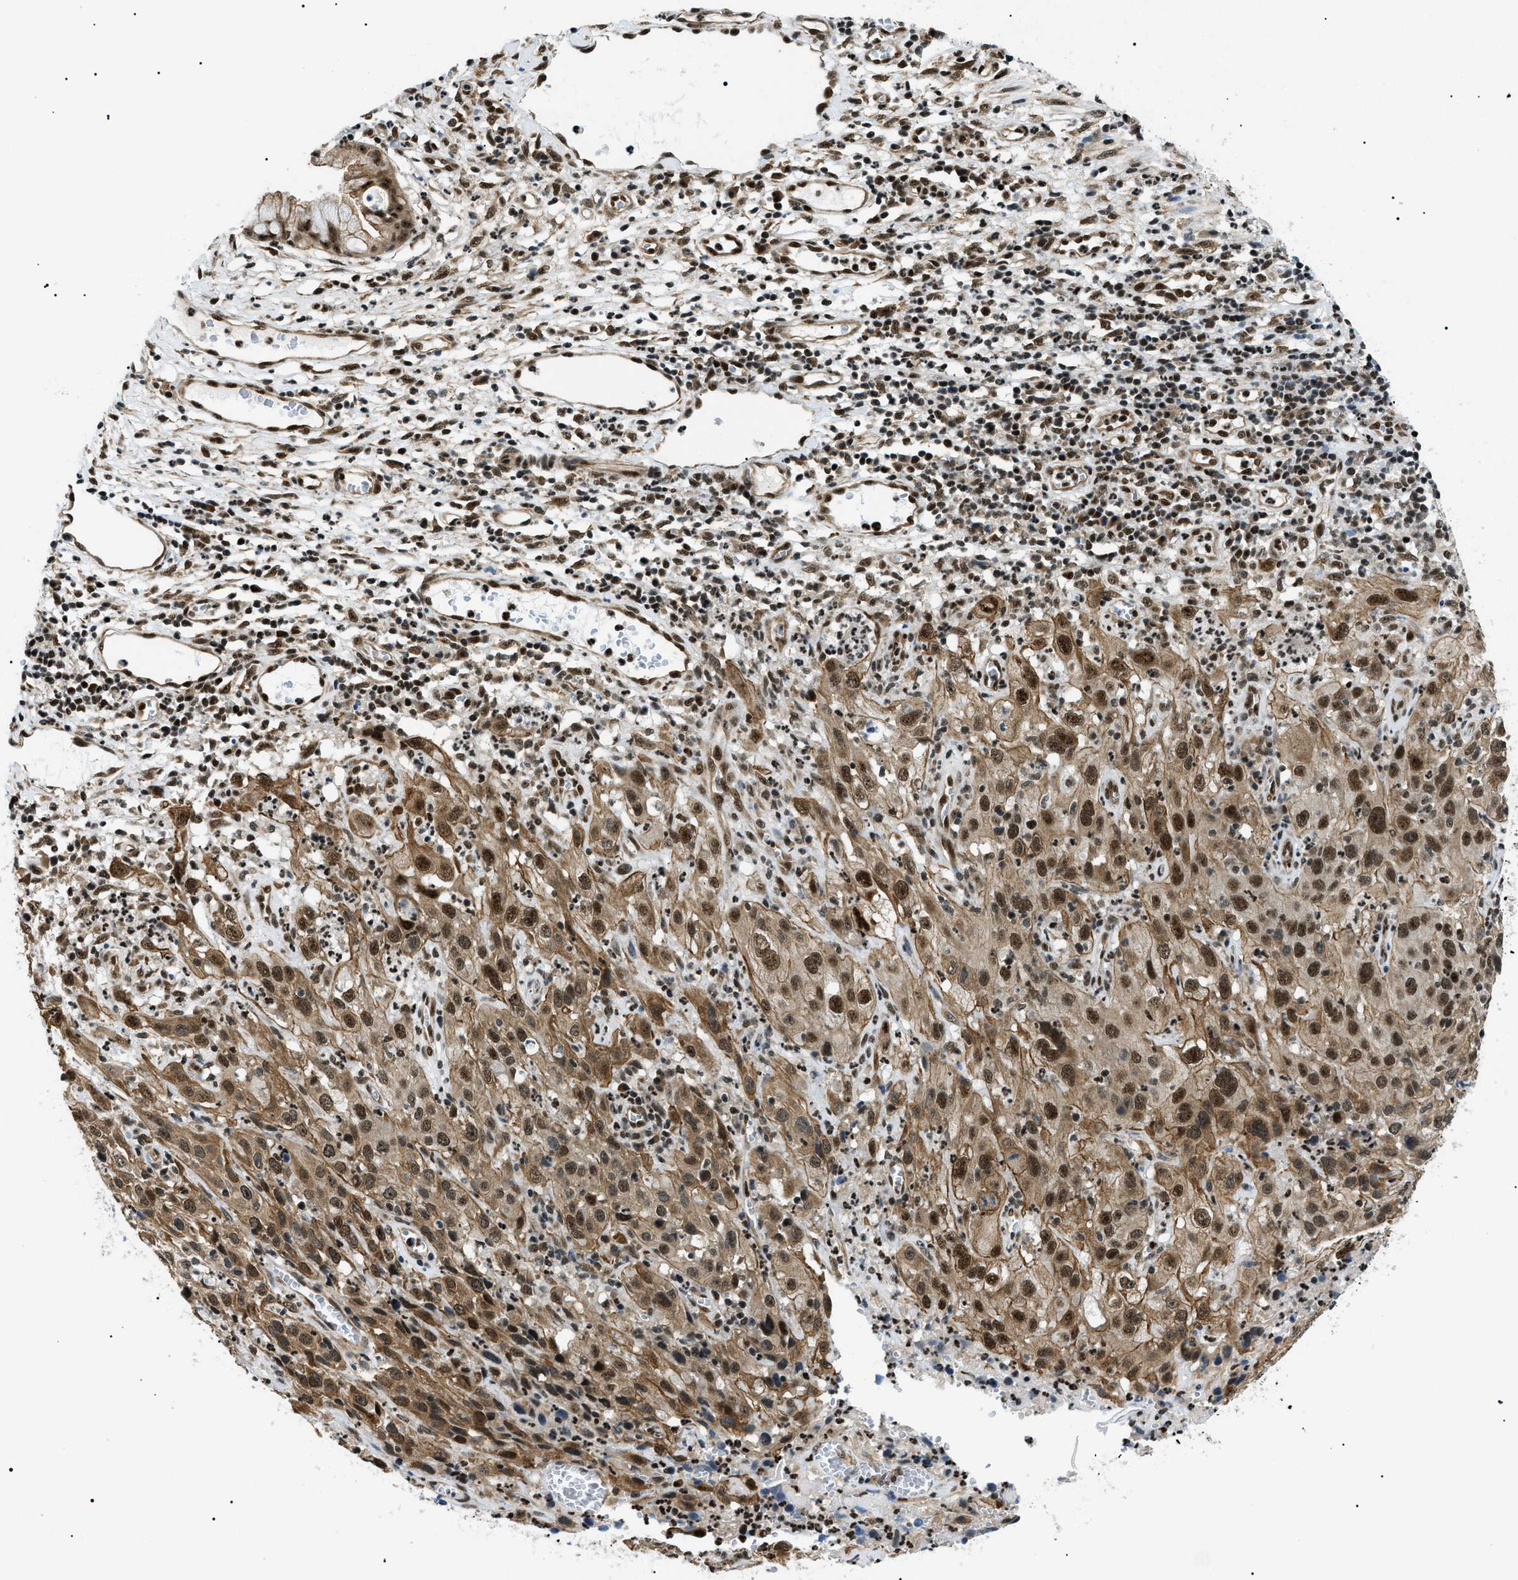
{"staining": {"intensity": "strong", "quantity": ">75%", "location": "cytoplasmic/membranous,nuclear"}, "tissue": "cervical cancer", "cell_type": "Tumor cells", "image_type": "cancer", "snomed": [{"axis": "morphology", "description": "Squamous cell carcinoma, NOS"}, {"axis": "topography", "description": "Cervix"}], "caption": "Cervical squamous cell carcinoma stained with a protein marker displays strong staining in tumor cells.", "gene": "CWC25", "patient": {"sex": "female", "age": 32}}